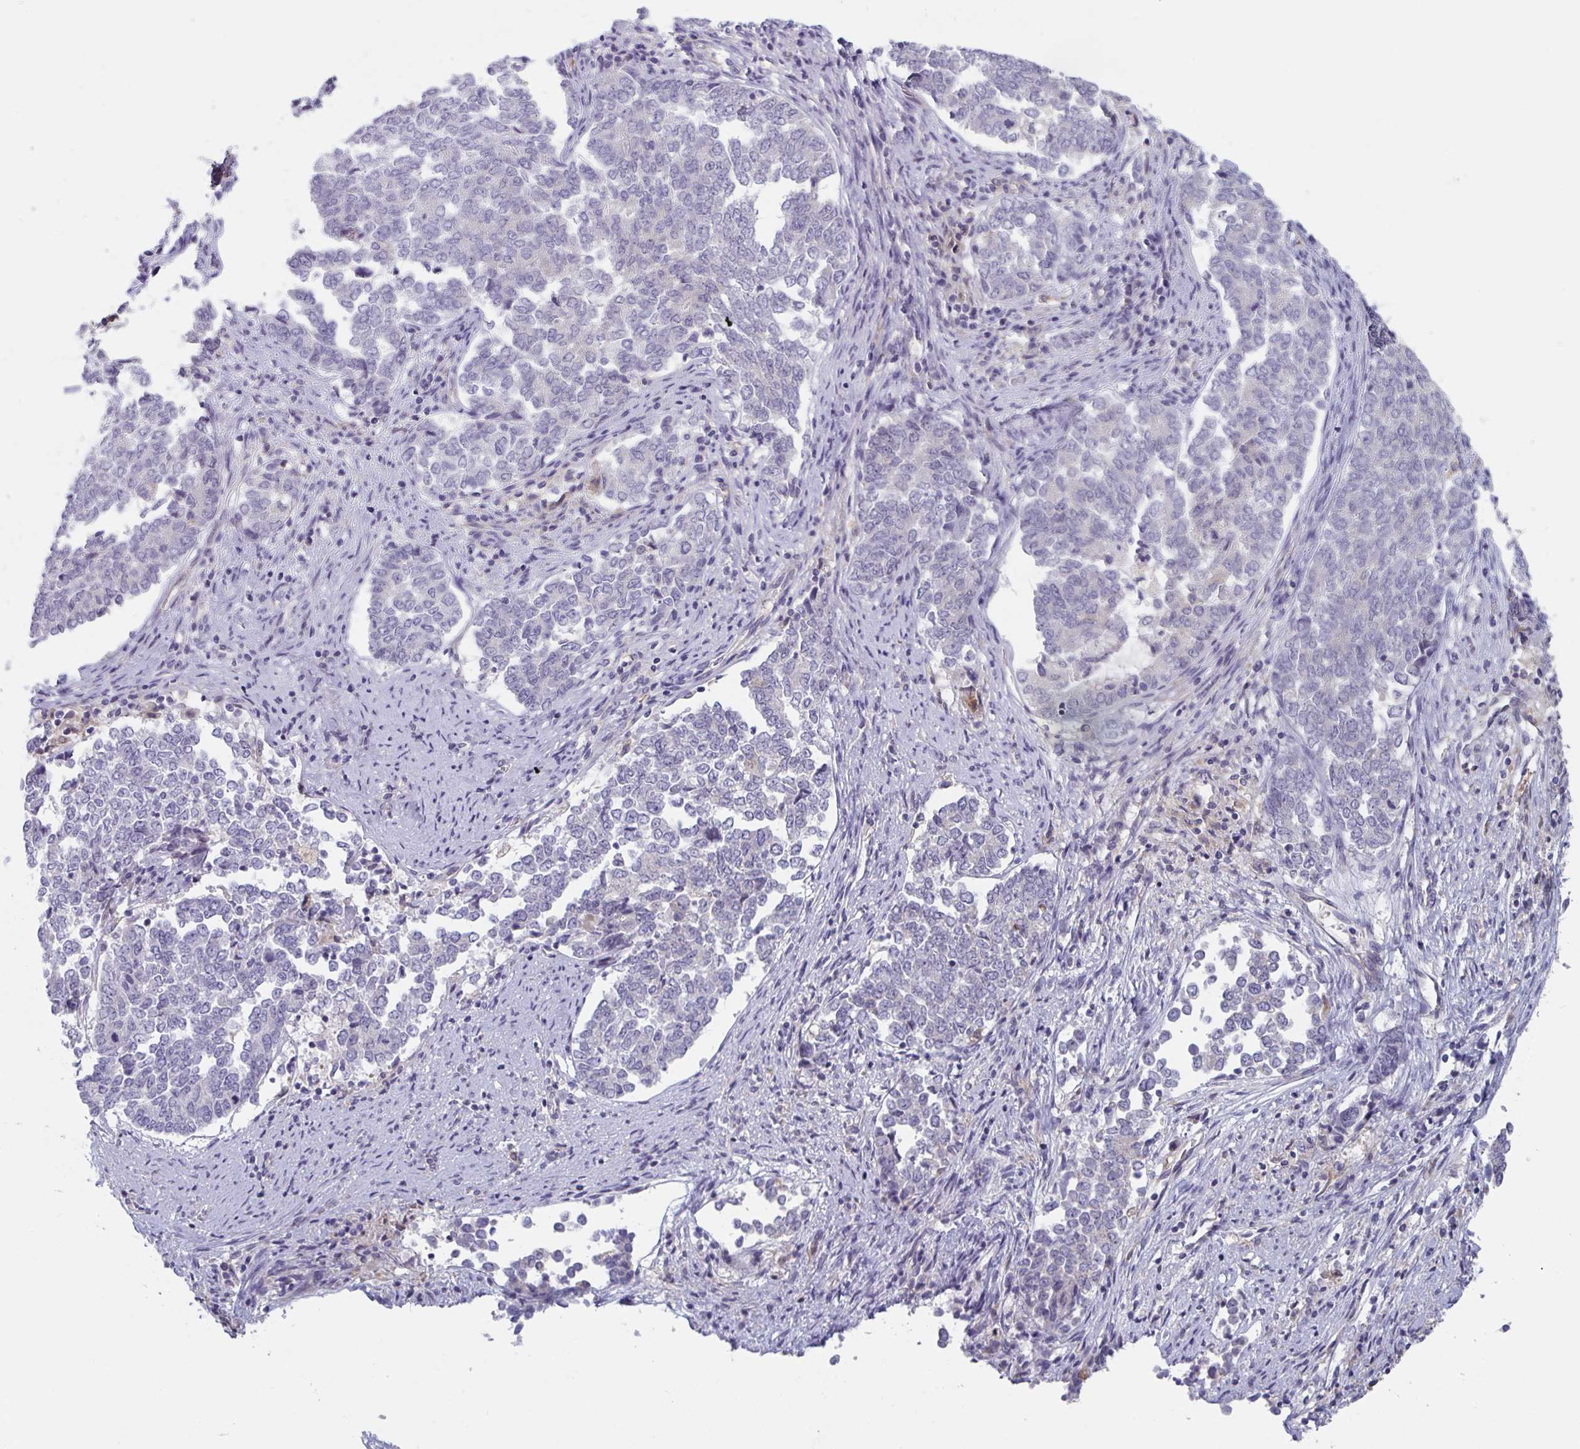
{"staining": {"intensity": "negative", "quantity": "none", "location": "none"}, "tissue": "endometrial cancer", "cell_type": "Tumor cells", "image_type": "cancer", "snomed": [{"axis": "morphology", "description": "Adenocarcinoma, NOS"}, {"axis": "topography", "description": "Endometrium"}], "caption": "This is an immunohistochemistry (IHC) image of endometrial adenocarcinoma. There is no expression in tumor cells.", "gene": "PTPRD", "patient": {"sex": "female", "age": 80}}